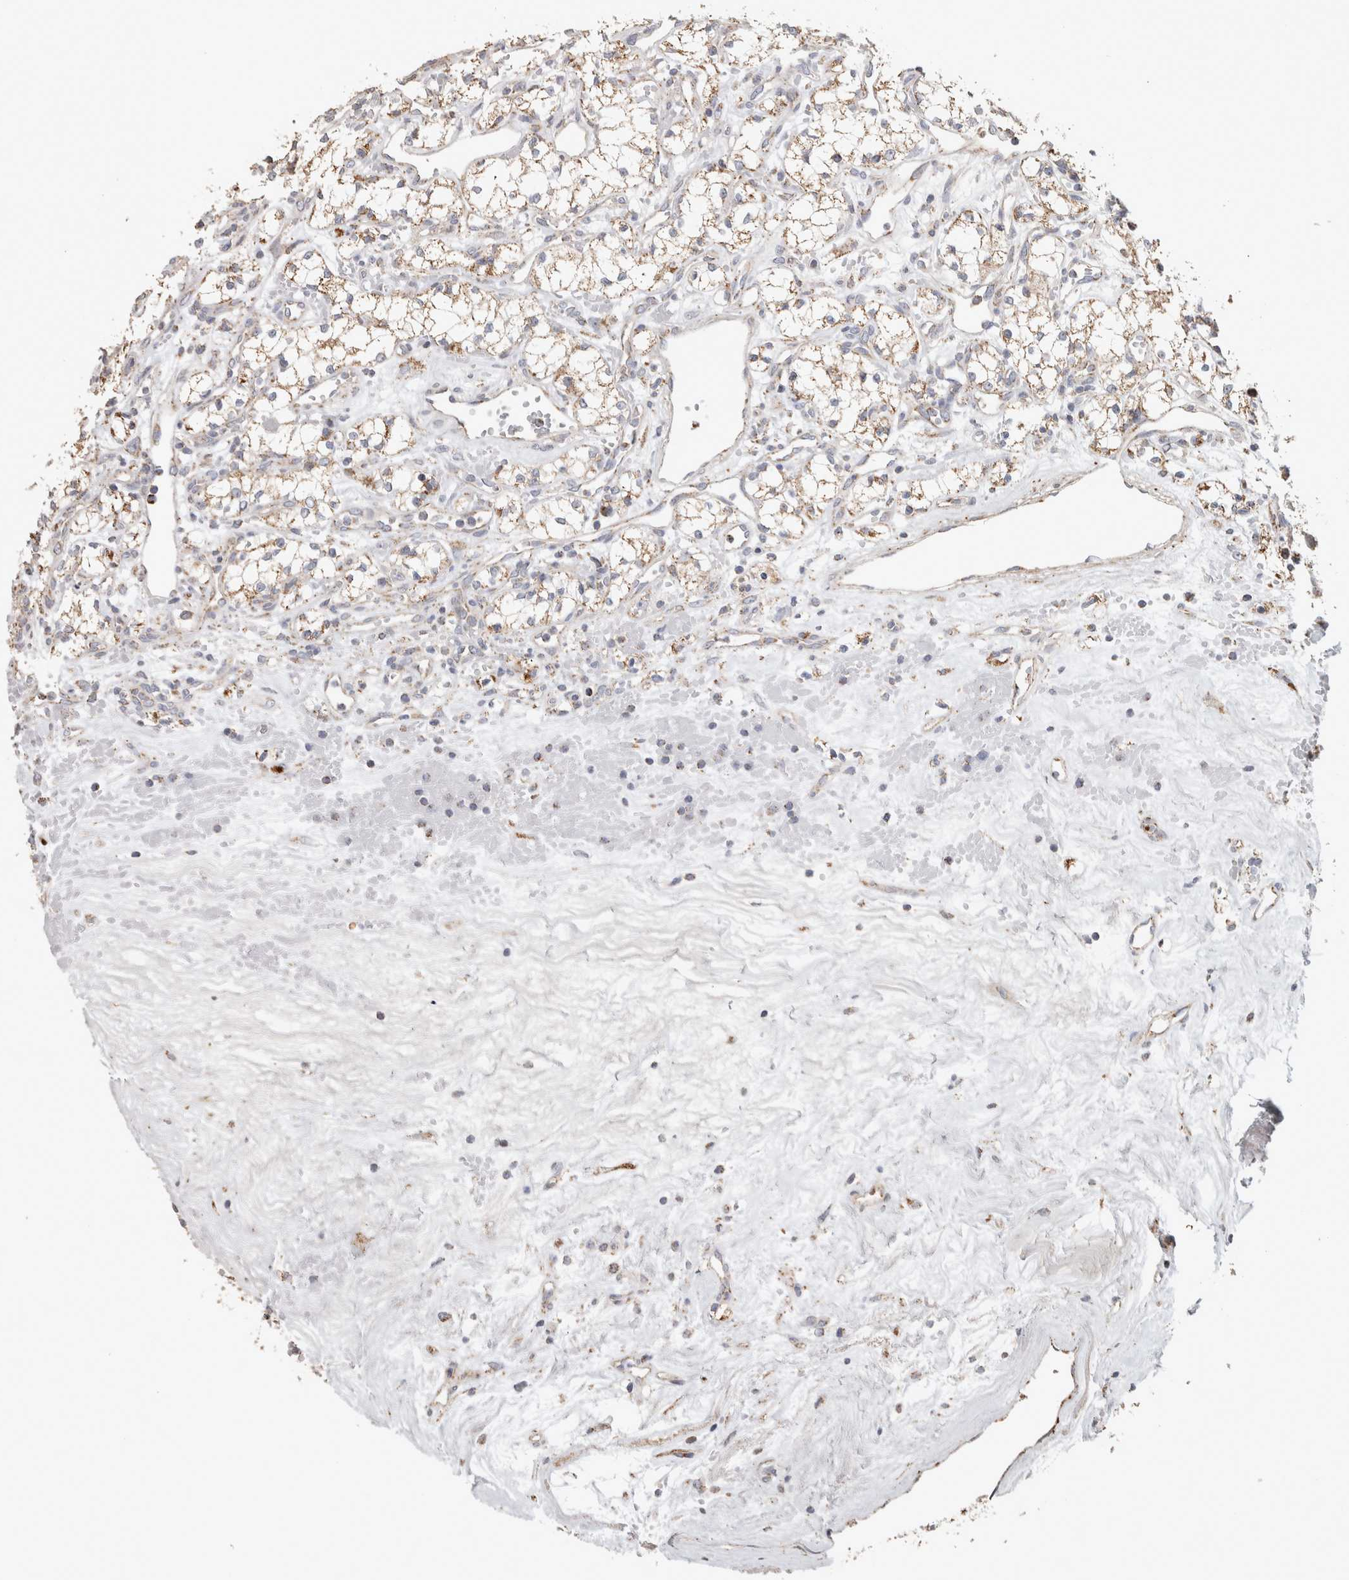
{"staining": {"intensity": "weak", "quantity": ">75%", "location": "cytoplasmic/membranous"}, "tissue": "renal cancer", "cell_type": "Tumor cells", "image_type": "cancer", "snomed": [{"axis": "morphology", "description": "Adenocarcinoma, NOS"}, {"axis": "topography", "description": "Kidney"}], "caption": "Protein staining of renal cancer tissue displays weak cytoplasmic/membranous positivity in about >75% of tumor cells.", "gene": "ST8SIA1", "patient": {"sex": "male", "age": 59}}